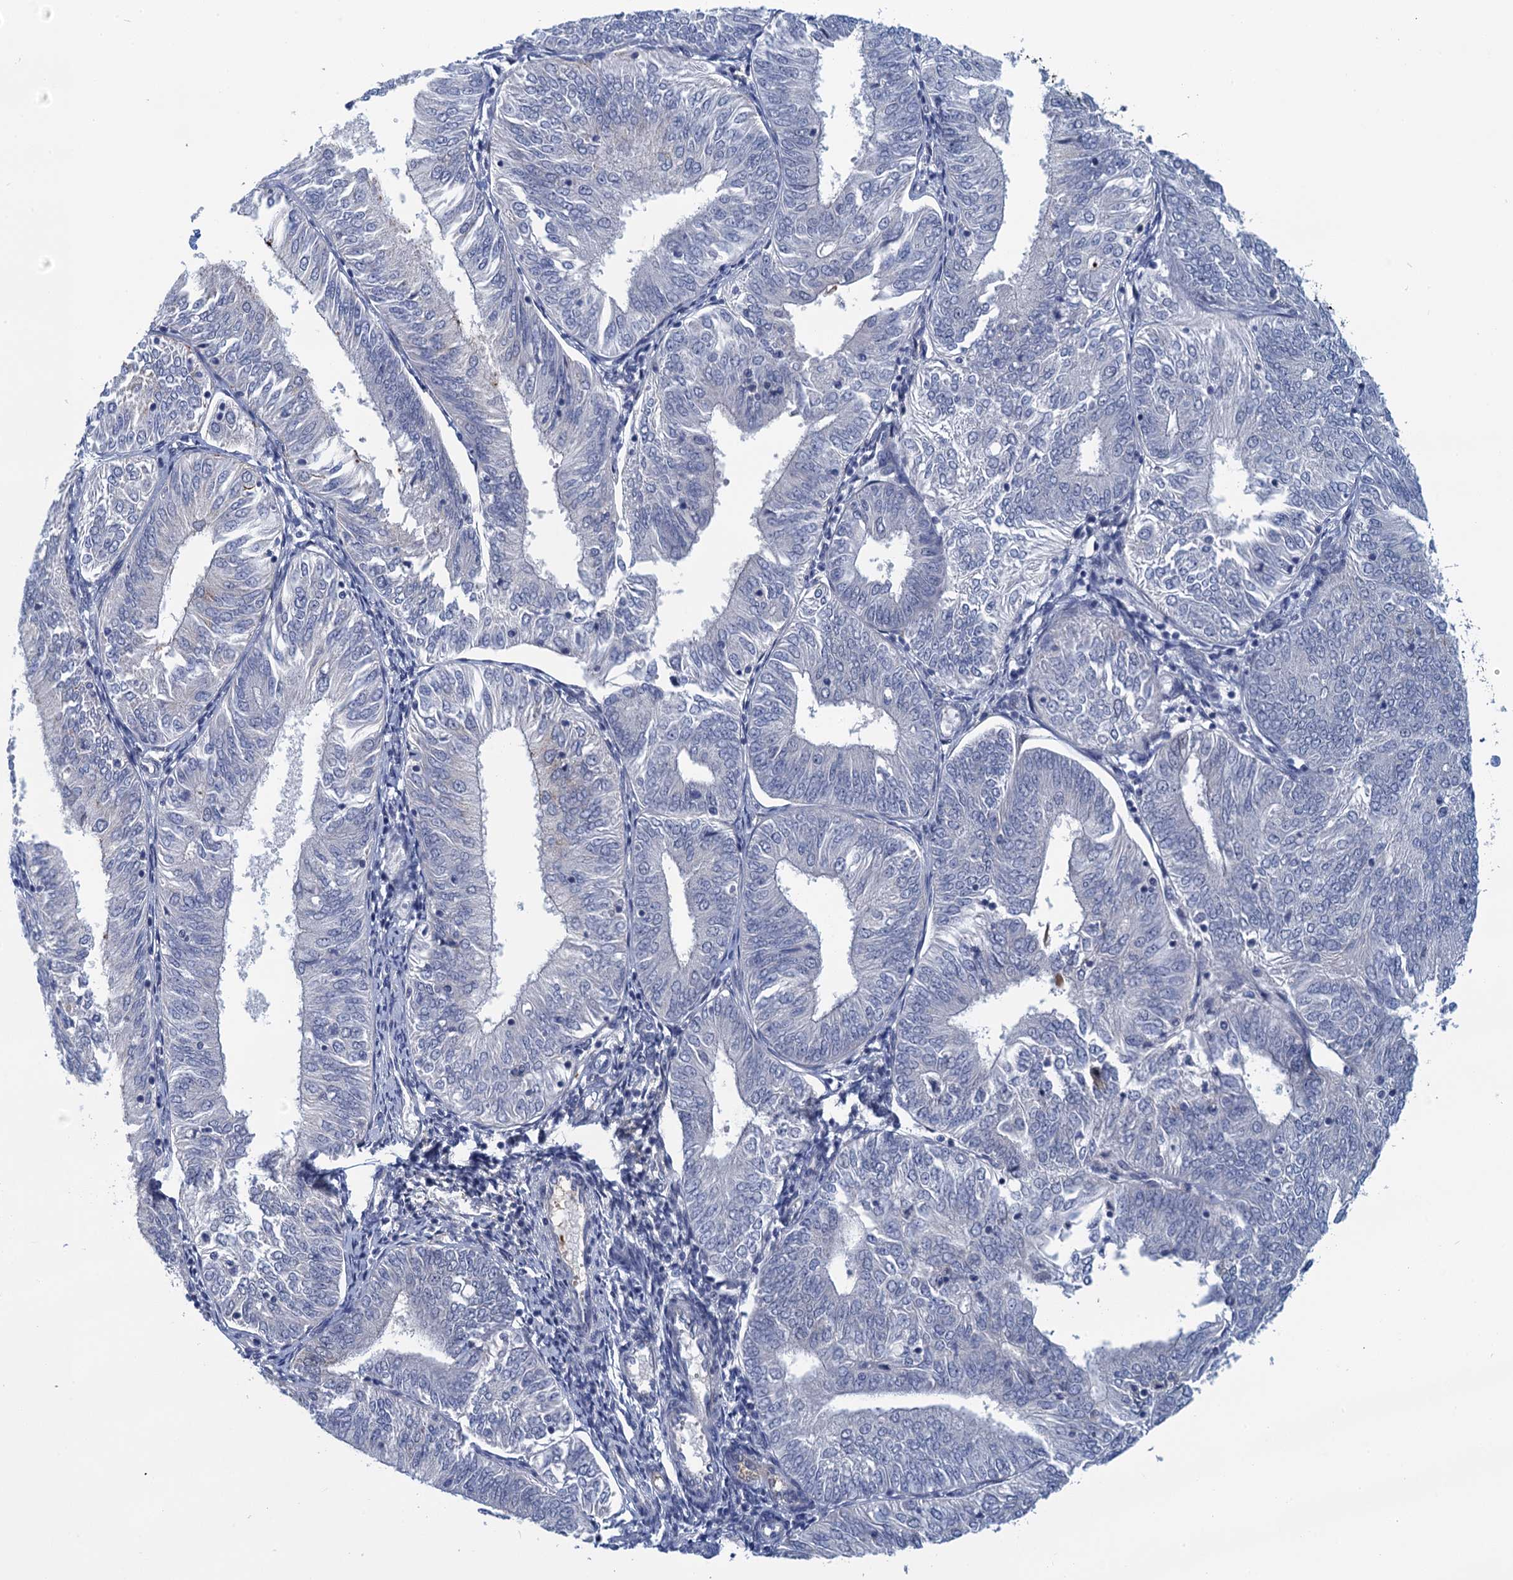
{"staining": {"intensity": "negative", "quantity": "none", "location": "none"}, "tissue": "endometrial cancer", "cell_type": "Tumor cells", "image_type": "cancer", "snomed": [{"axis": "morphology", "description": "Adenocarcinoma, NOS"}, {"axis": "topography", "description": "Endometrium"}], "caption": "This is an immunohistochemistry (IHC) photomicrograph of human endometrial cancer (adenocarcinoma). There is no positivity in tumor cells.", "gene": "SCEL", "patient": {"sex": "female", "age": 58}}